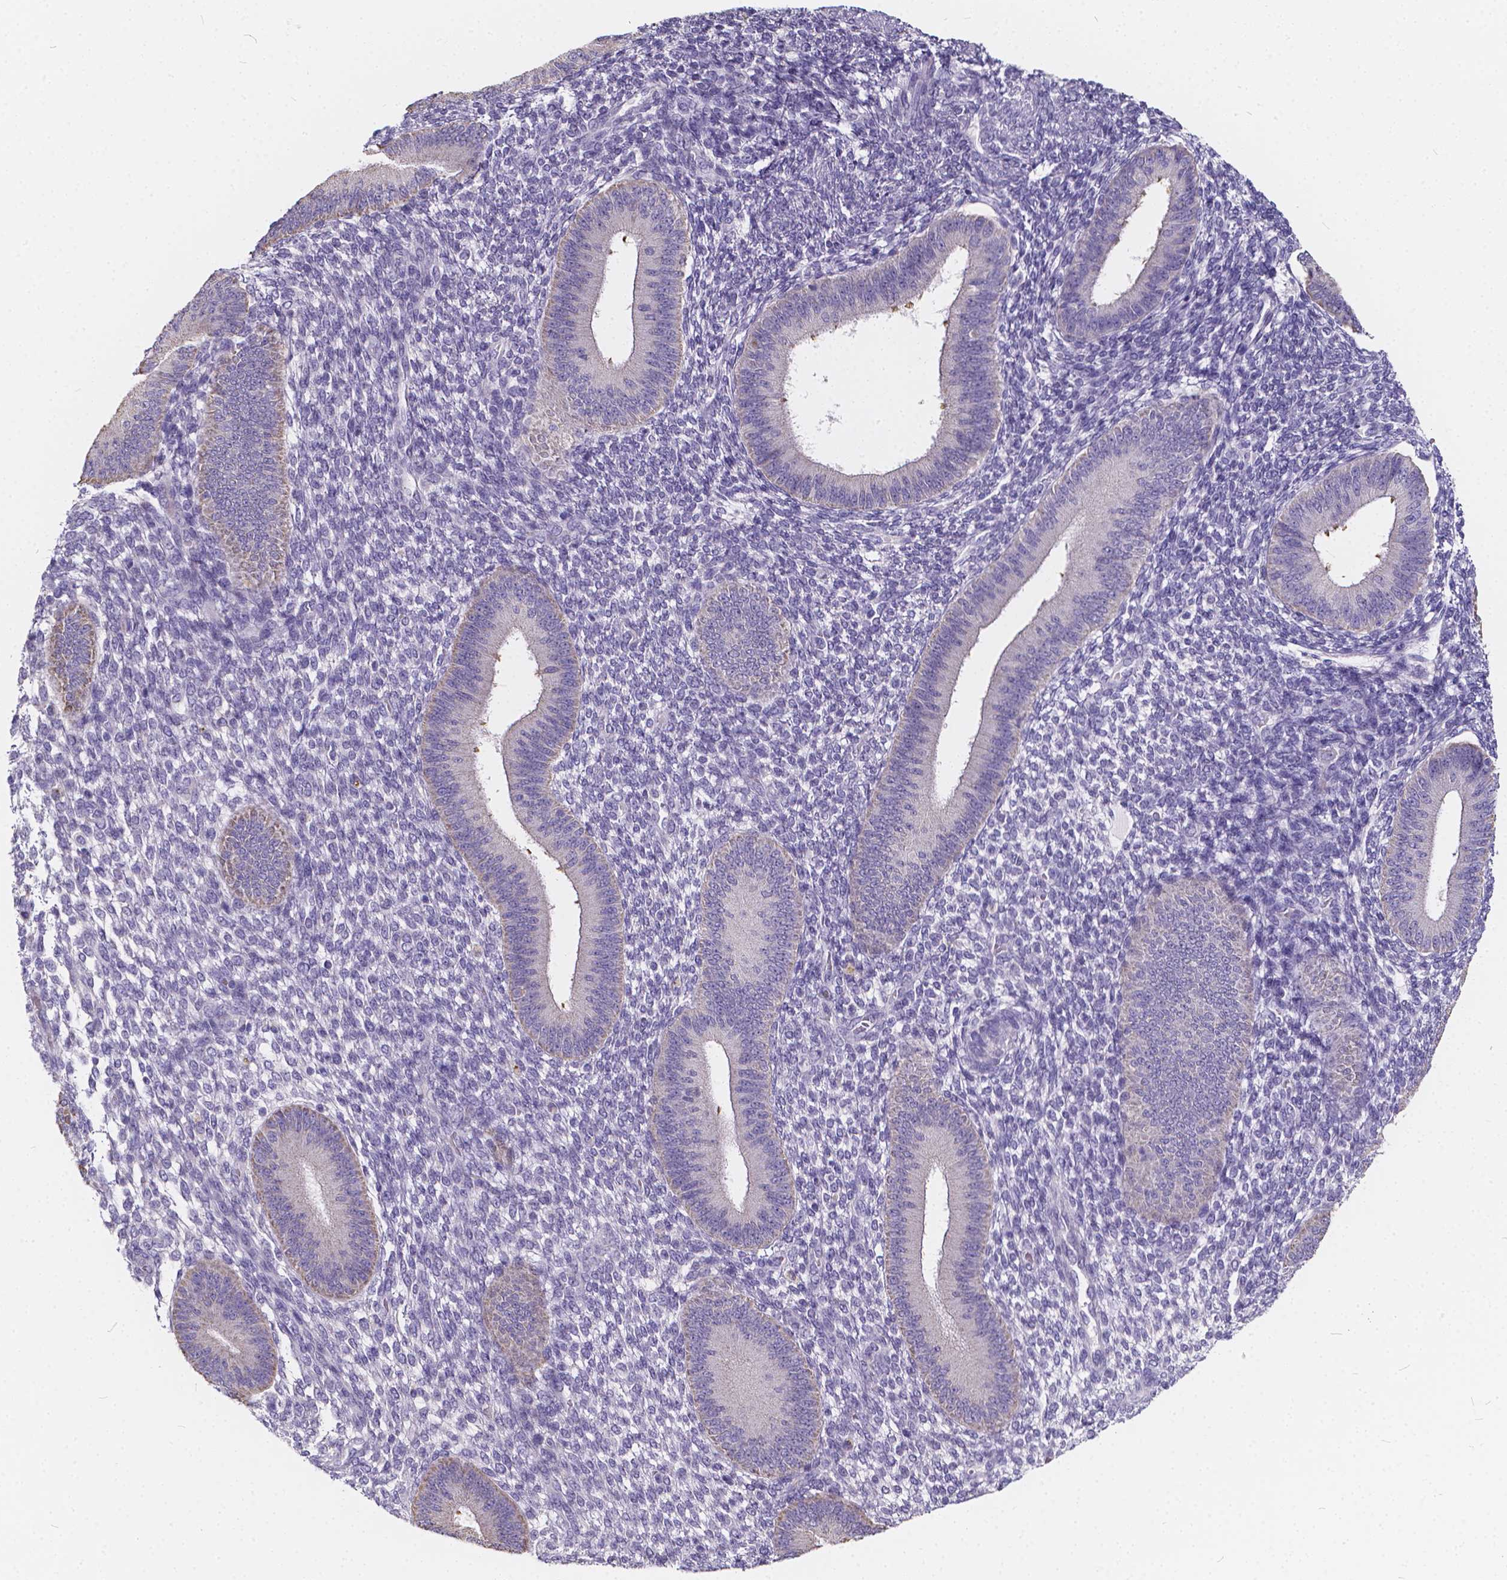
{"staining": {"intensity": "negative", "quantity": "none", "location": "none"}, "tissue": "endometrium", "cell_type": "Cells in endometrial stroma", "image_type": "normal", "snomed": [{"axis": "morphology", "description": "Normal tissue, NOS"}, {"axis": "topography", "description": "Endometrium"}], "caption": "The IHC photomicrograph has no significant positivity in cells in endometrial stroma of endometrium.", "gene": "SPEF2", "patient": {"sex": "female", "age": 39}}